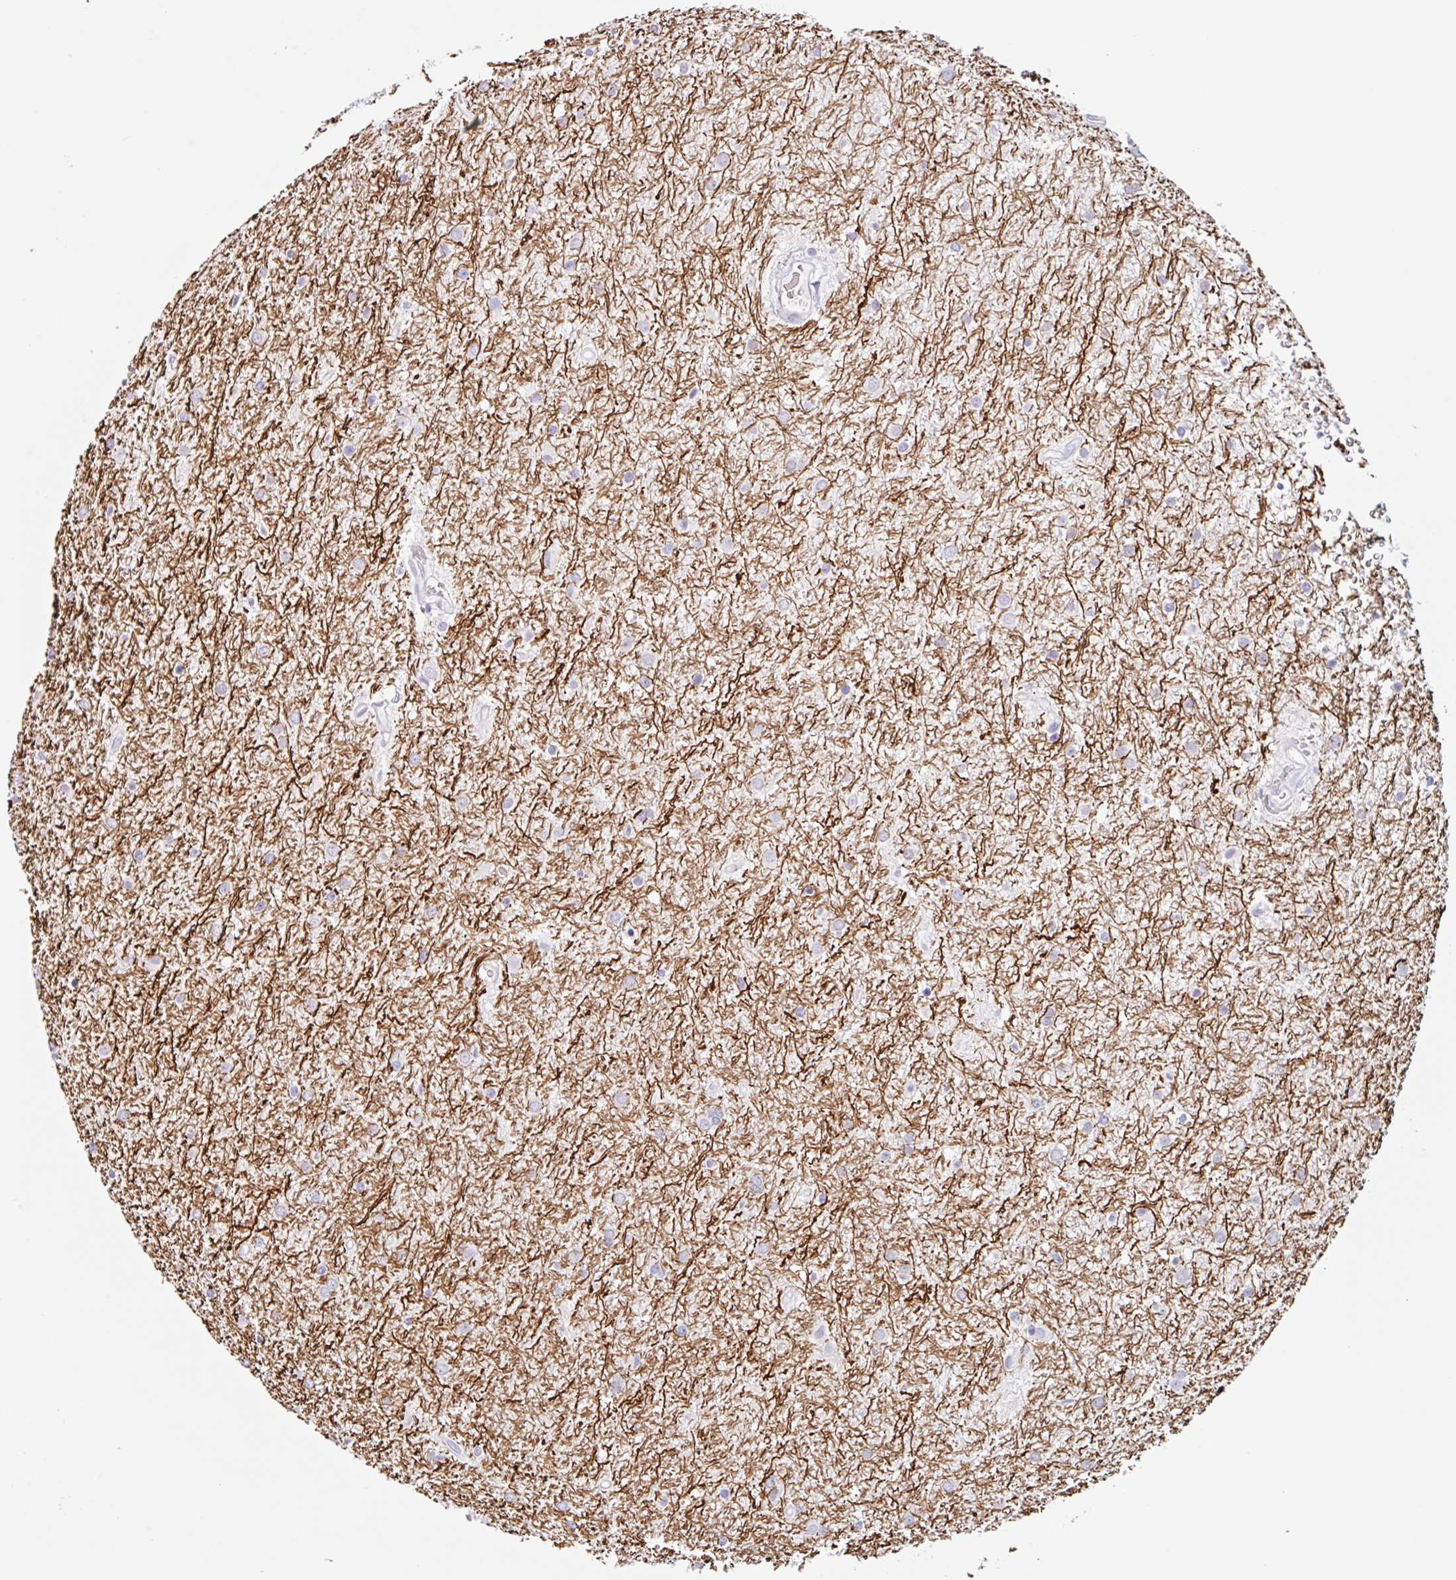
{"staining": {"intensity": "negative", "quantity": "none", "location": "none"}, "tissue": "glioma", "cell_type": "Tumor cells", "image_type": "cancer", "snomed": [{"axis": "morphology", "description": "Glioma, malignant, Low grade"}, {"axis": "topography", "description": "Cerebellum"}], "caption": "This is an immunohistochemistry (IHC) micrograph of low-grade glioma (malignant). There is no staining in tumor cells.", "gene": "EMC4", "patient": {"sex": "female", "age": 5}}